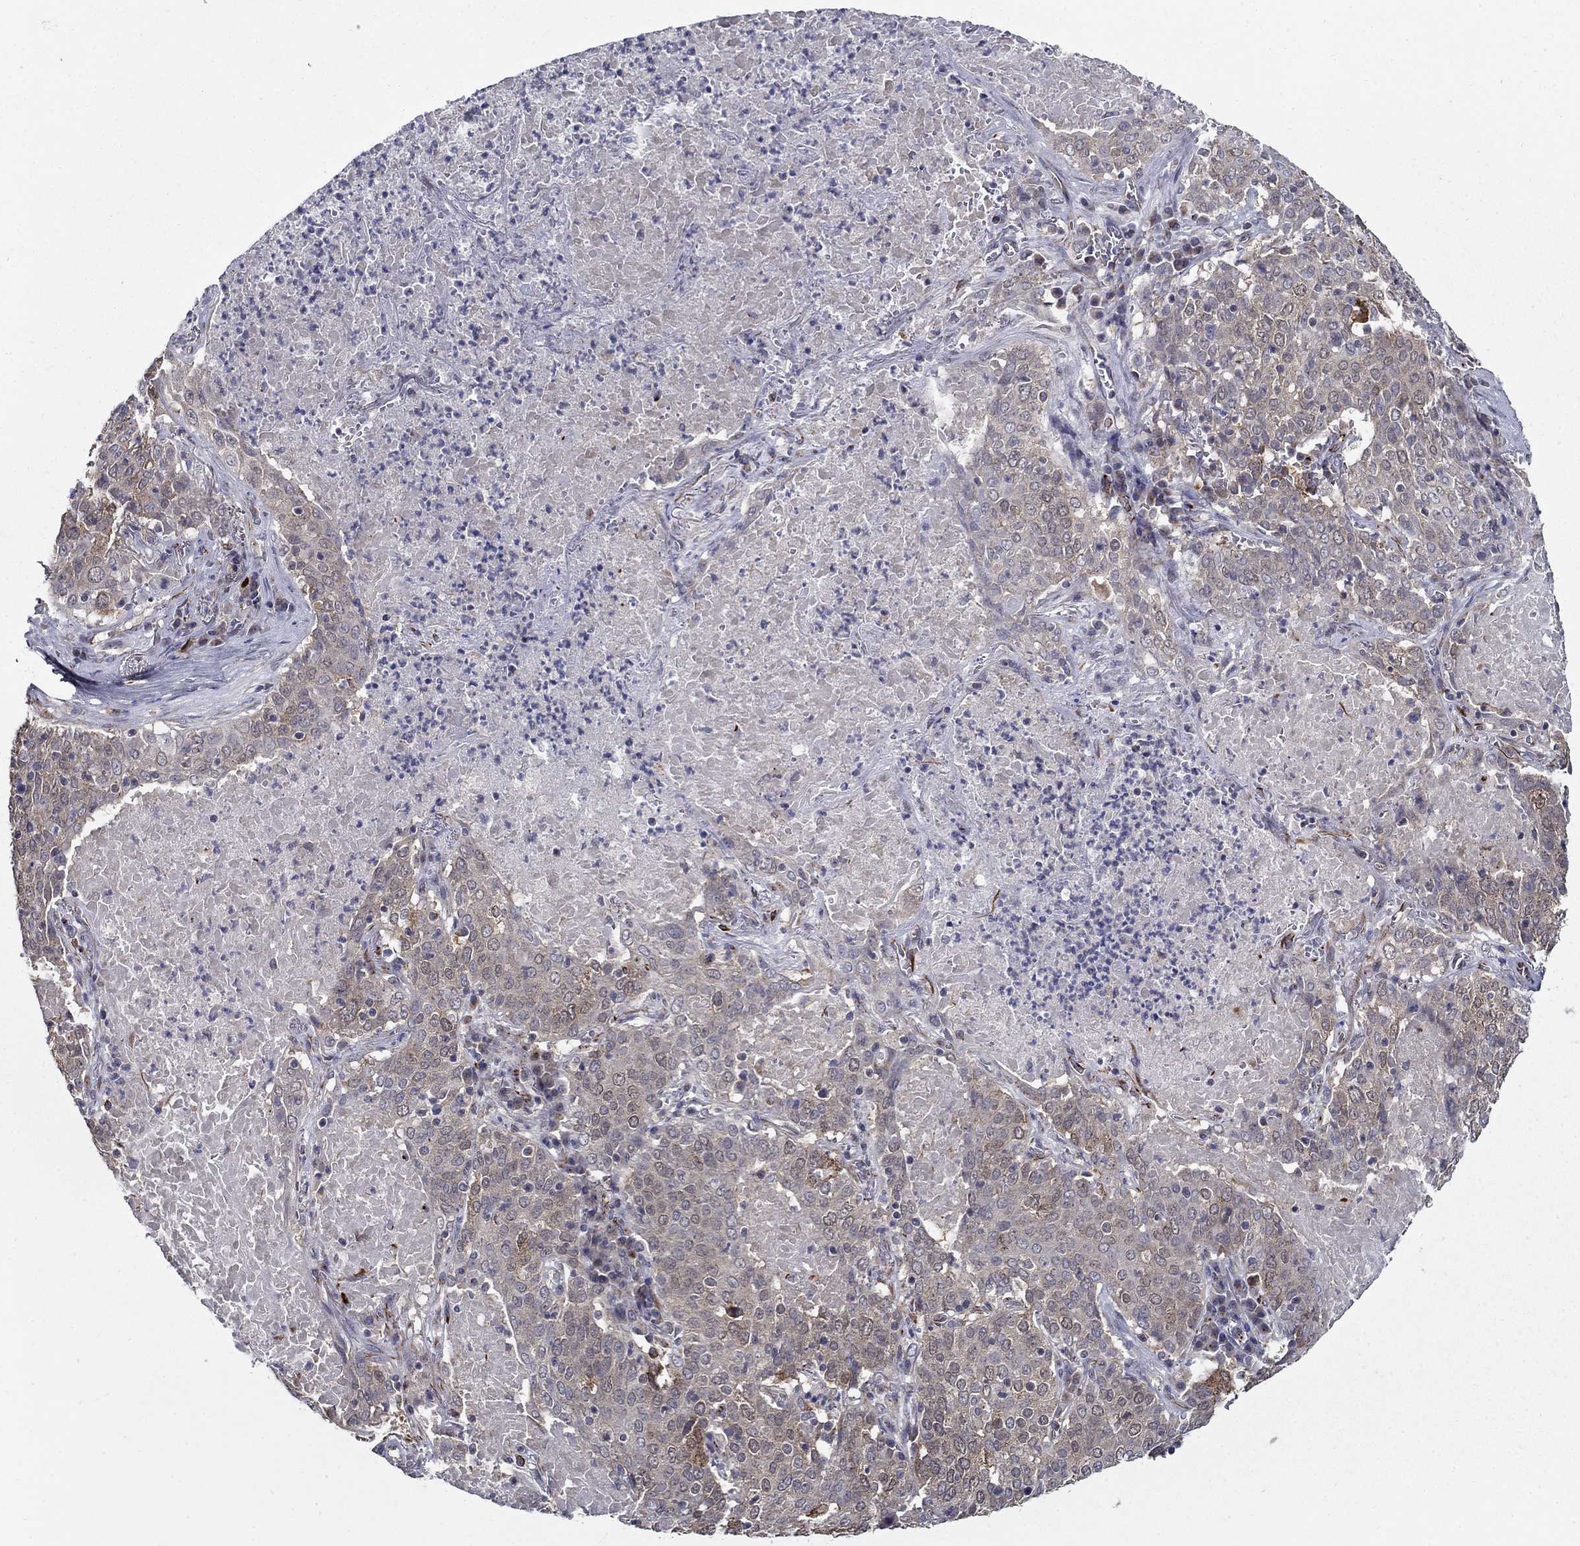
{"staining": {"intensity": "moderate", "quantity": "<25%", "location": "cytoplasmic/membranous"}, "tissue": "lung cancer", "cell_type": "Tumor cells", "image_type": "cancer", "snomed": [{"axis": "morphology", "description": "Squamous cell carcinoma, NOS"}, {"axis": "topography", "description": "Lung"}], "caption": "Protein staining of squamous cell carcinoma (lung) tissue demonstrates moderate cytoplasmic/membranous expression in approximately <25% of tumor cells. (DAB = brown stain, brightfield microscopy at high magnification).", "gene": "LACTB2", "patient": {"sex": "male", "age": 82}}